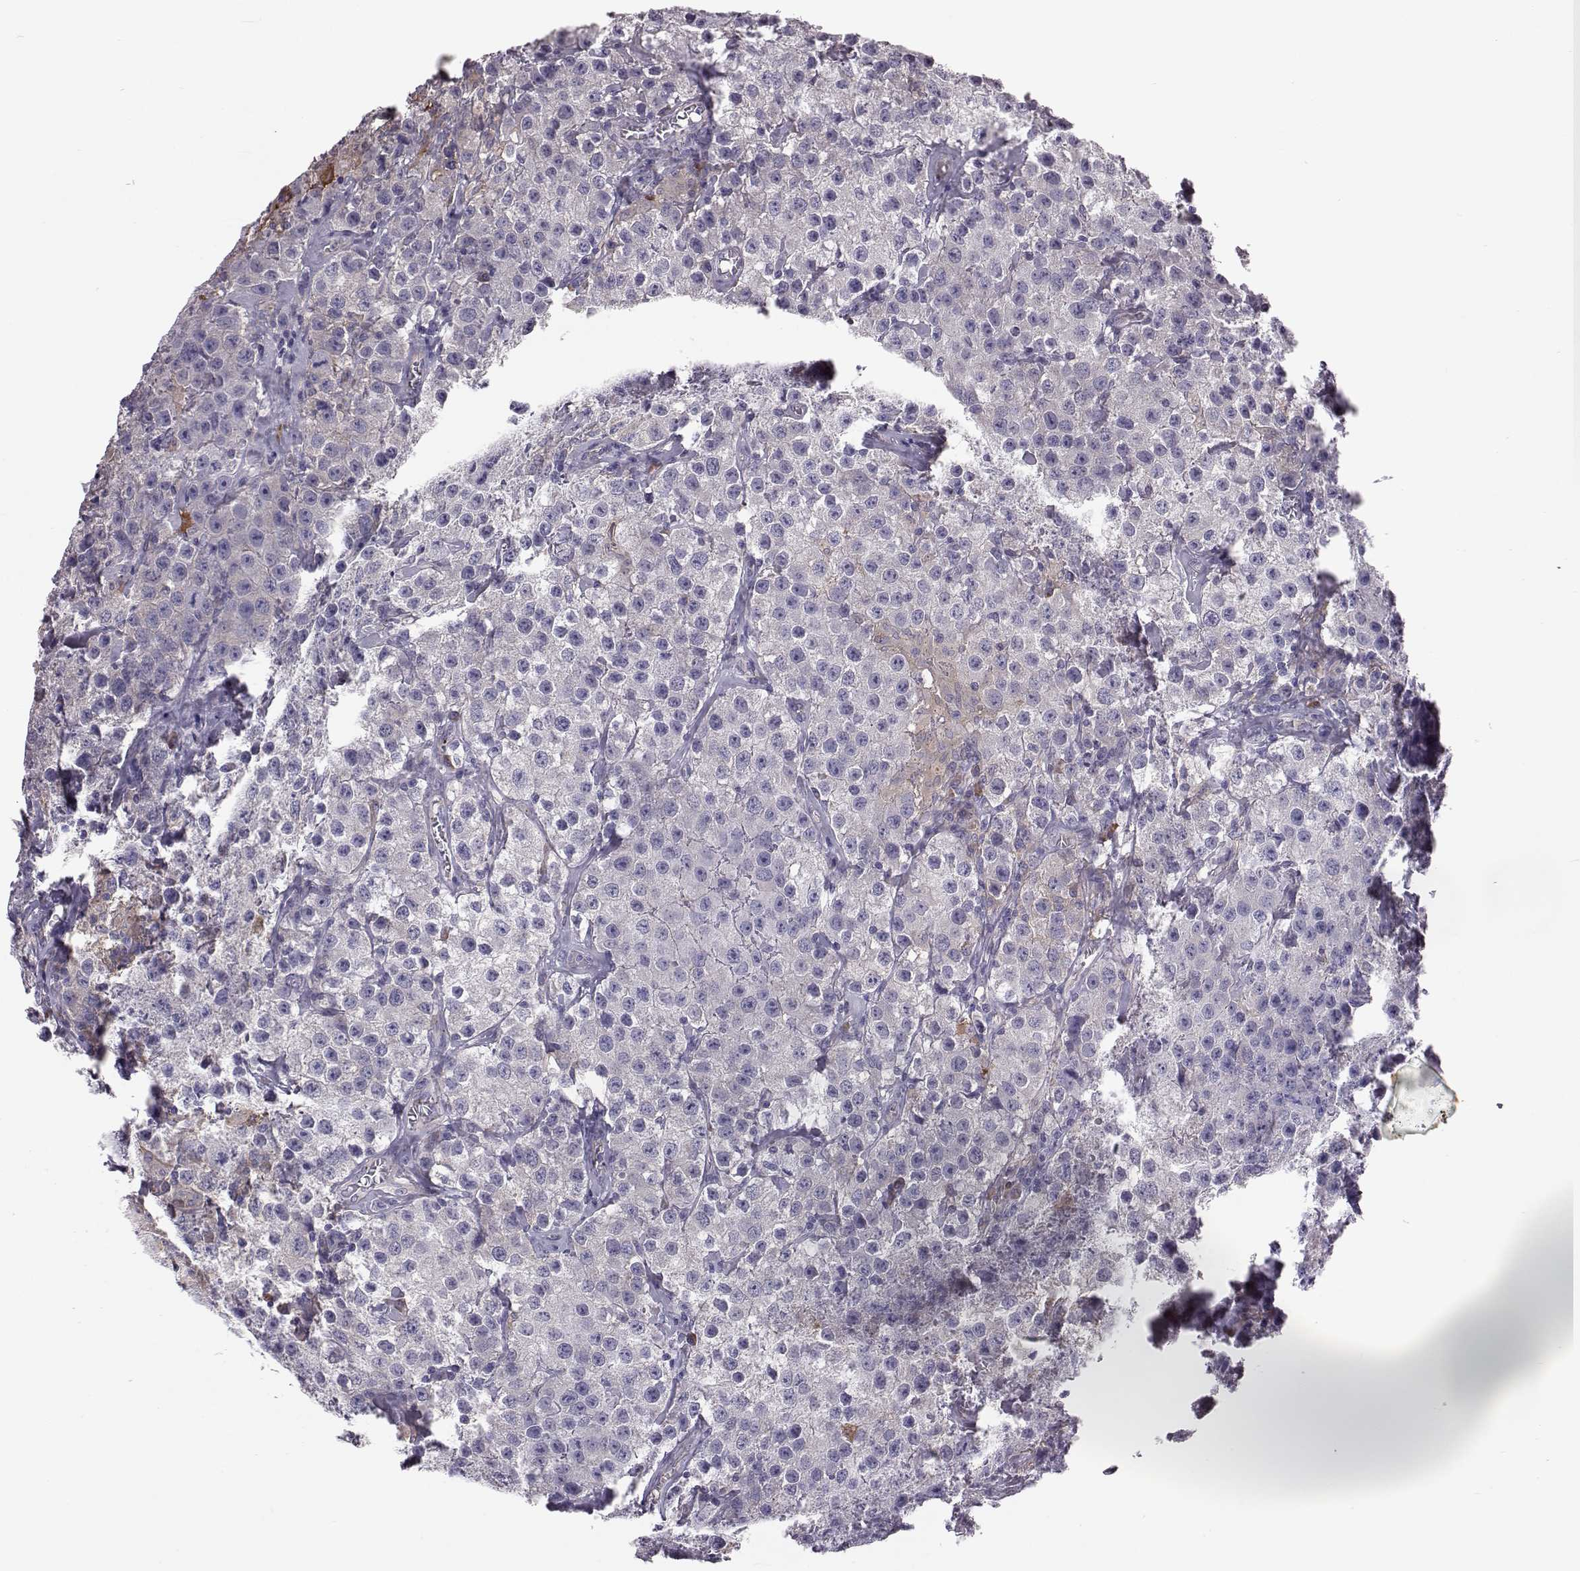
{"staining": {"intensity": "negative", "quantity": "none", "location": "none"}, "tissue": "testis cancer", "cell_type": "Tumor cells", "image_type": "cancer", "snomed": [{"axis": "morphology", "description": "Seminoma, NOS"}, {"axis": "topography", "description": "Testis"}], "caption": "High power microscopy image of an immunohistochemistry histopathology image of testis cancer (seminoma), revealing no significant positivity in tumor cells. (DAB immunohistochemistry with hematoxylin counter stain).", "gene": "ADGRG5", "patient": {"sex": "male", "age": 52}}